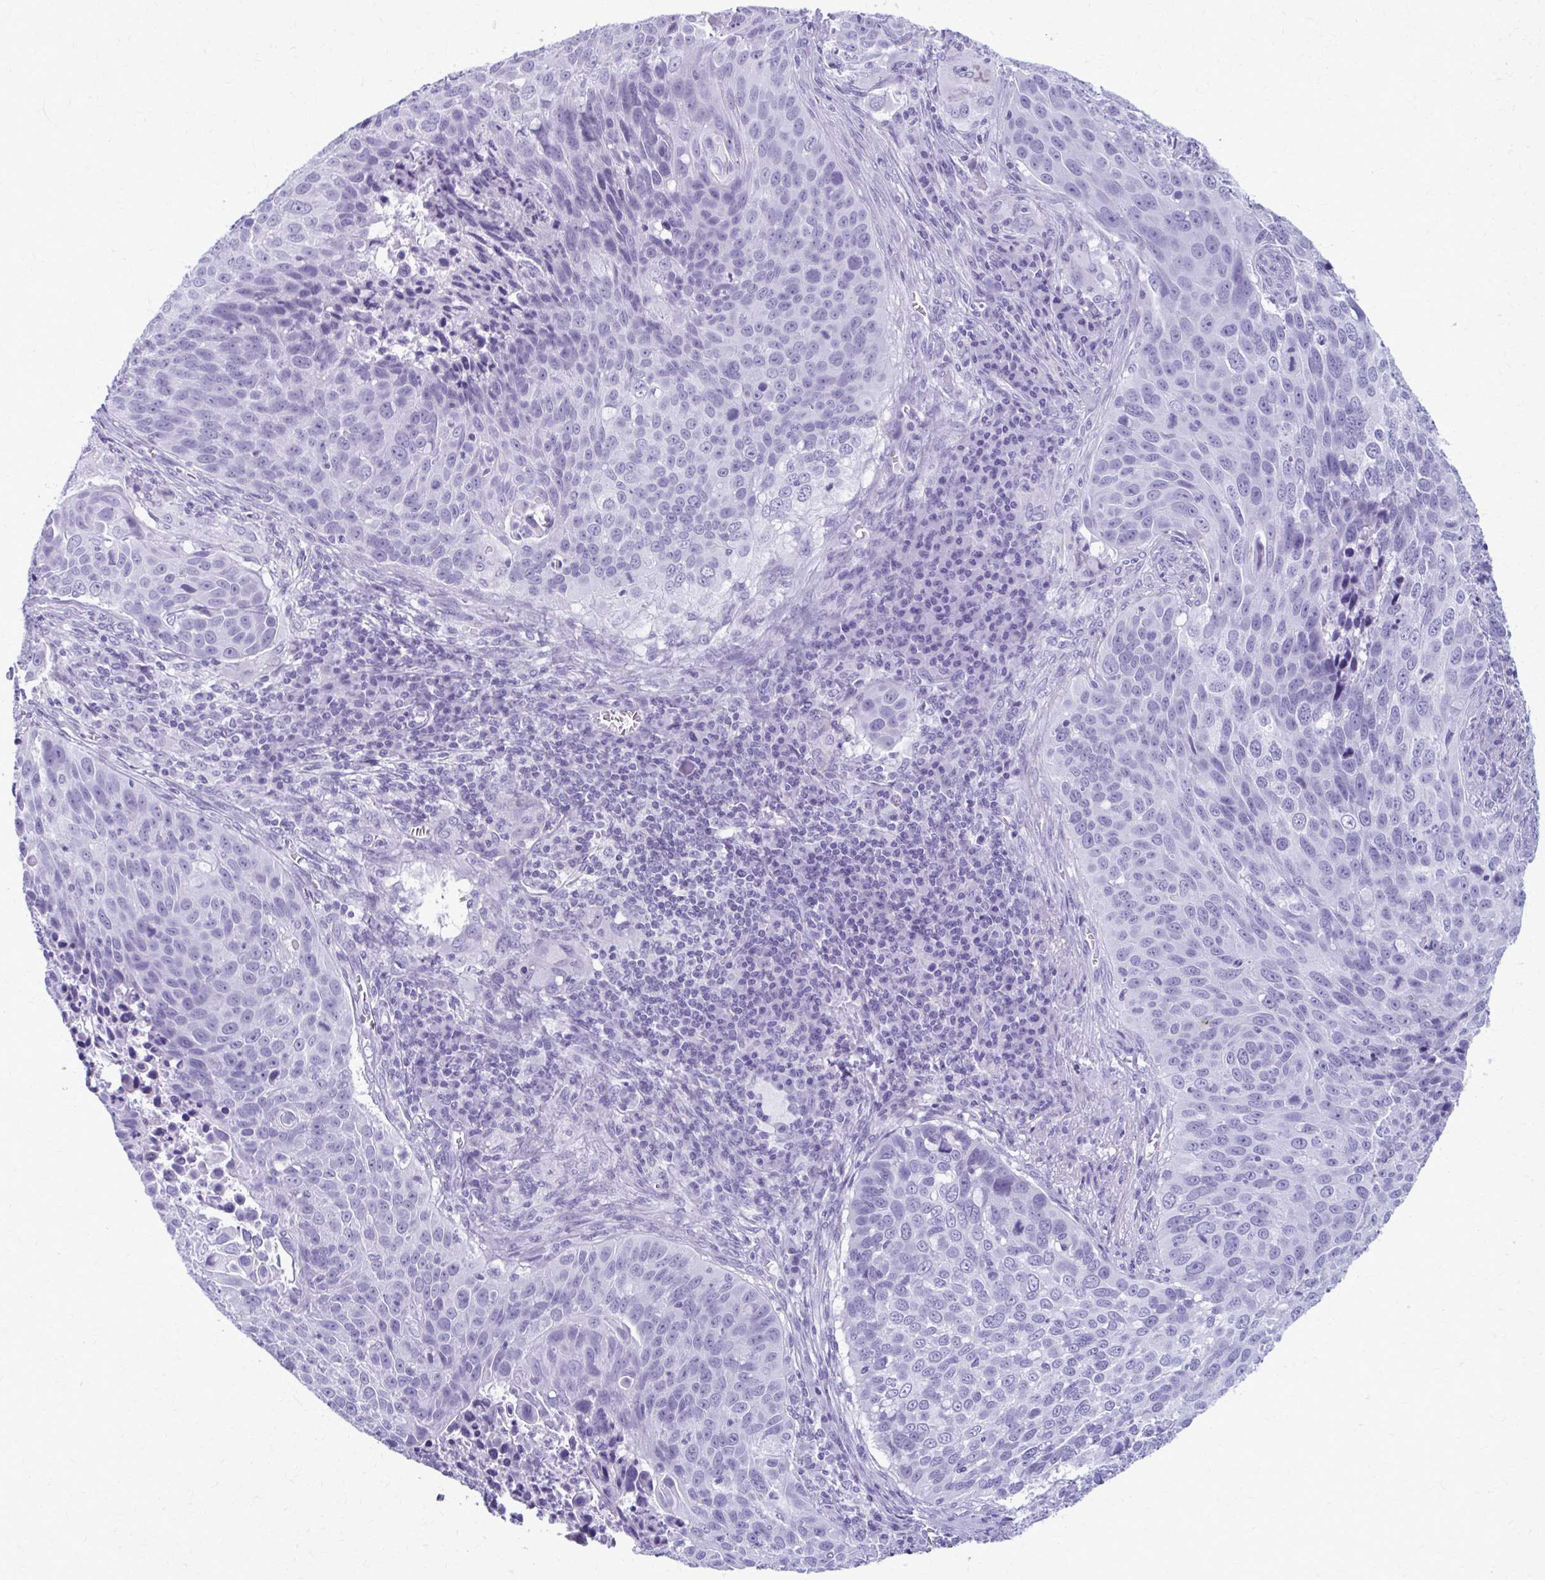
{"staining": {"intensity": "negative", "quantity": "none", "location": "none"}, "tissue": "lung cancer", "cell_type": "Tumor cells", "image_type": "cancer", "snomed": [{"axis": "morphology", "description": "Squamous cell carcinoma, NOS"}, {"axis": "topography", "description": "Lung"}], "caption": "The histopathology image demonstrates no staining of tumor cells in lung cancer.", "gene": "MPLKIP", "patient": {"sex": "male", "age": 78}}